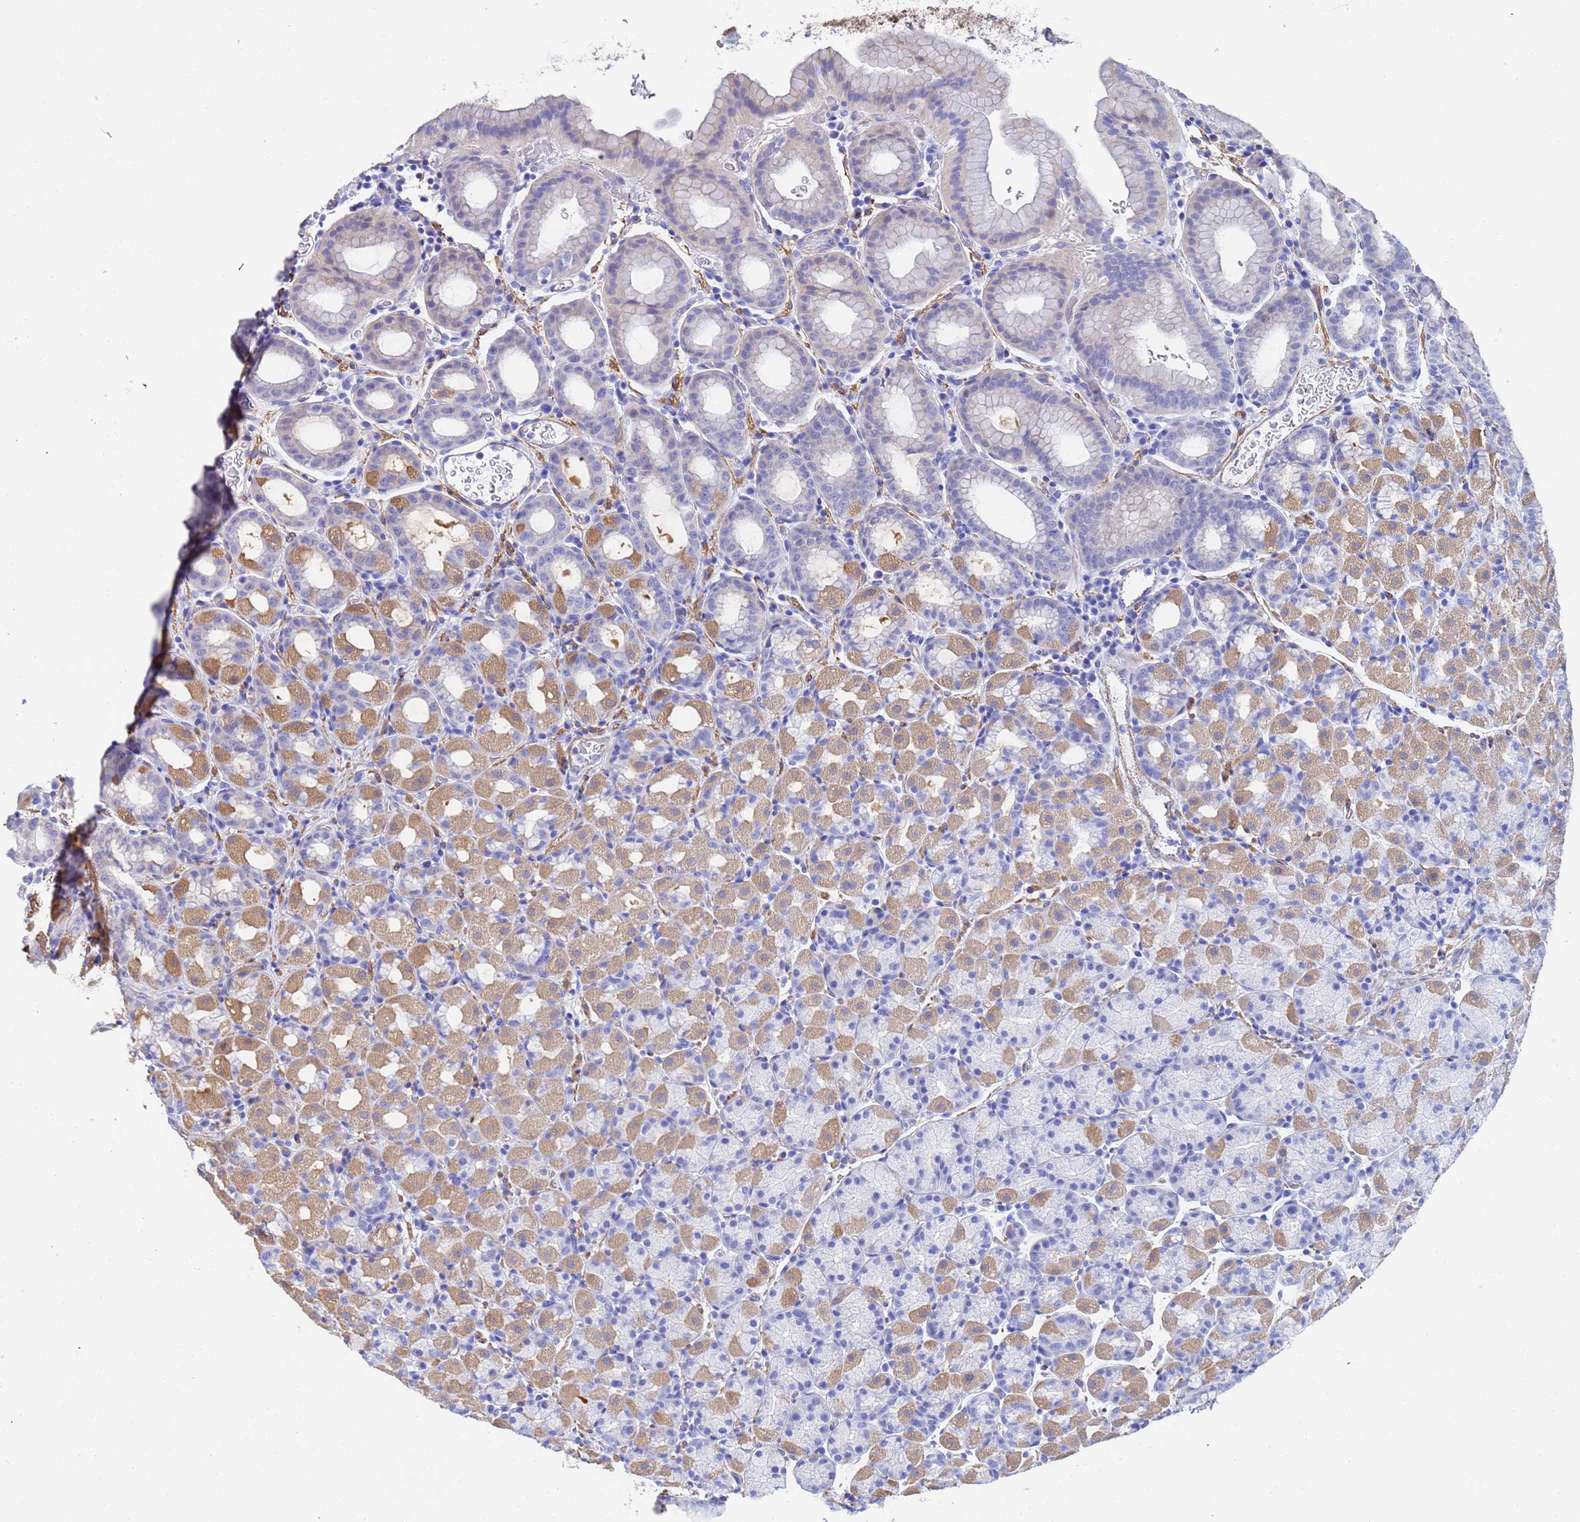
{"staining": {"intensity": "moderate", "quantity": "25%-75%", "location": "cytoplasmic/membranous"}, "tissue": "stomach", "cell_type": "Glandular cells", "image_type": "normal", "snomed": [{"axis": "morphology", "description": "Normal tissue, NOS"}, {"axis": "topography", "description": "Stomach, upper"}, {"axis": "topography", "description": "Stomach, lower"}, {"axis": "topography", "description": "Small intestine"}], "caption": "Protein analysis of normal stomach shows moderate cytoplasmic/membranous positivity in approximately 25%-75% of glandular cells. The staining was performed using DAB to visualize the protein expression in brown, while the nuclei were stained in blue with hematoxylin (Magnification: 20x).", "gene": "CST1", "patient": {"sex": "male", "age": 68}}